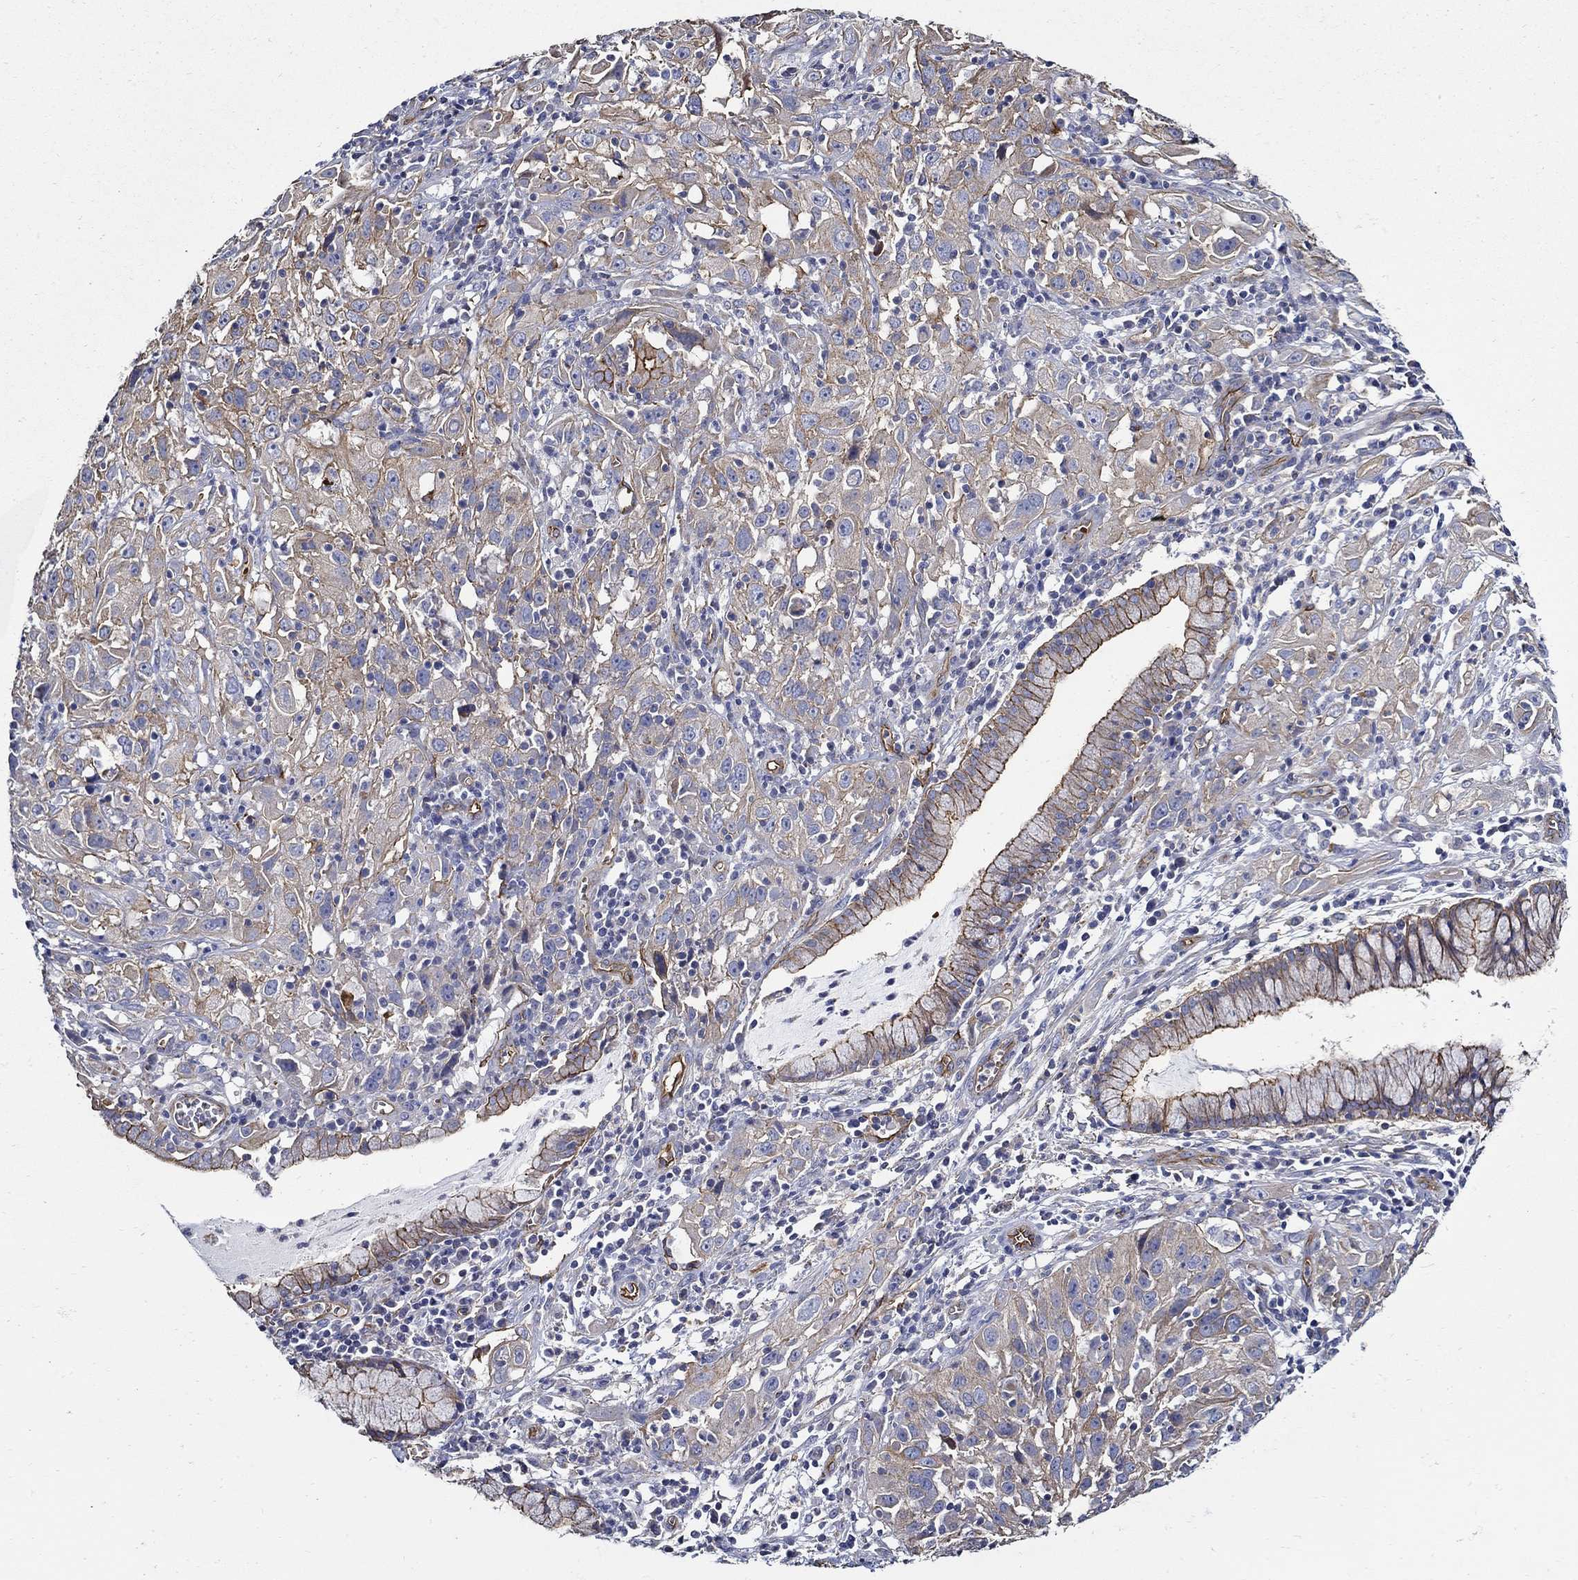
{"staining": {"intensity": "strong", "quantity": "25%-75%", "location": "cytoplasmic/membranous"}, "tissue": "cervical cancer", "cell_type": "Tumor cells", "image_type": "cancer", "snomed": [{"axis": "morphology", "description": "Squamous cell carcinoma, NOS"}, {"axis": "topography", "description": "Cervix"}], "caption": "Cervical cancer (squamous cell carcinoma) stained with a brown dye reveals strong cytoplasmic/membranous positive staining in about 25%-75% of tumor cells.", "gene": "APBB3", "patient": {"sex": "female", "age": 32}}